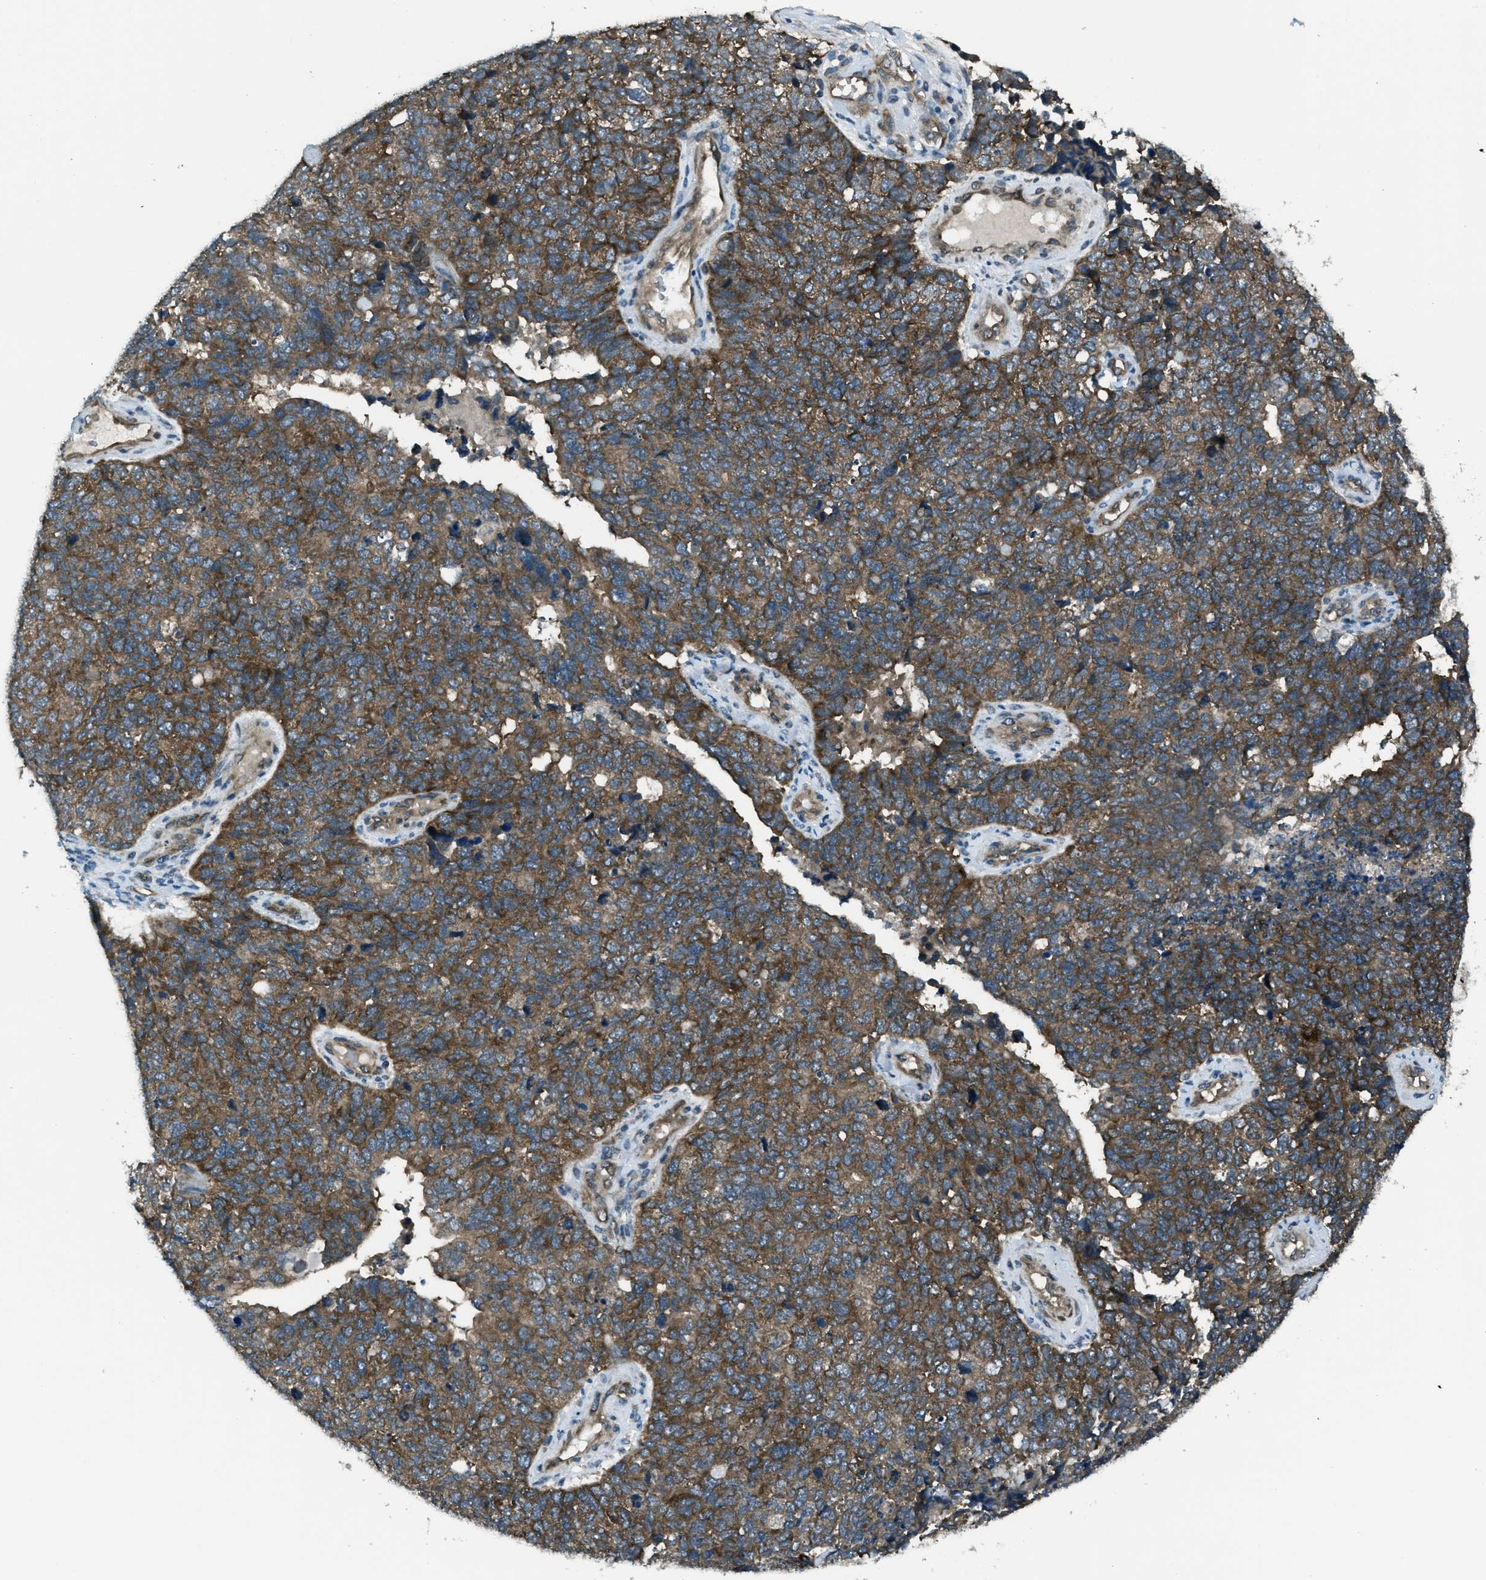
{"staining": {"intensity": "moderate", "quantity": ">75%", "location": "cytoplasmic/membranous"}, "tissue": "cervical cancer", "cell_type": "Tumor cells", "image_type": "cancer", "snomed": [{"axis": "morphology", "description": "Squamous cell carcinoma, NOS"}, {"axis": "topography", "description": "Cervix"}], "caption": "The micrograph shows a brown stain indicating the presence of a protein in the cytoplasmic/membranous of tumor cells in cervical squamous cell carcinoma. Ihc stains the protein in brown and the nuclei are stained blue.", "gene": "ASAP2", "patient": {"sex": "female", "age": 63}}